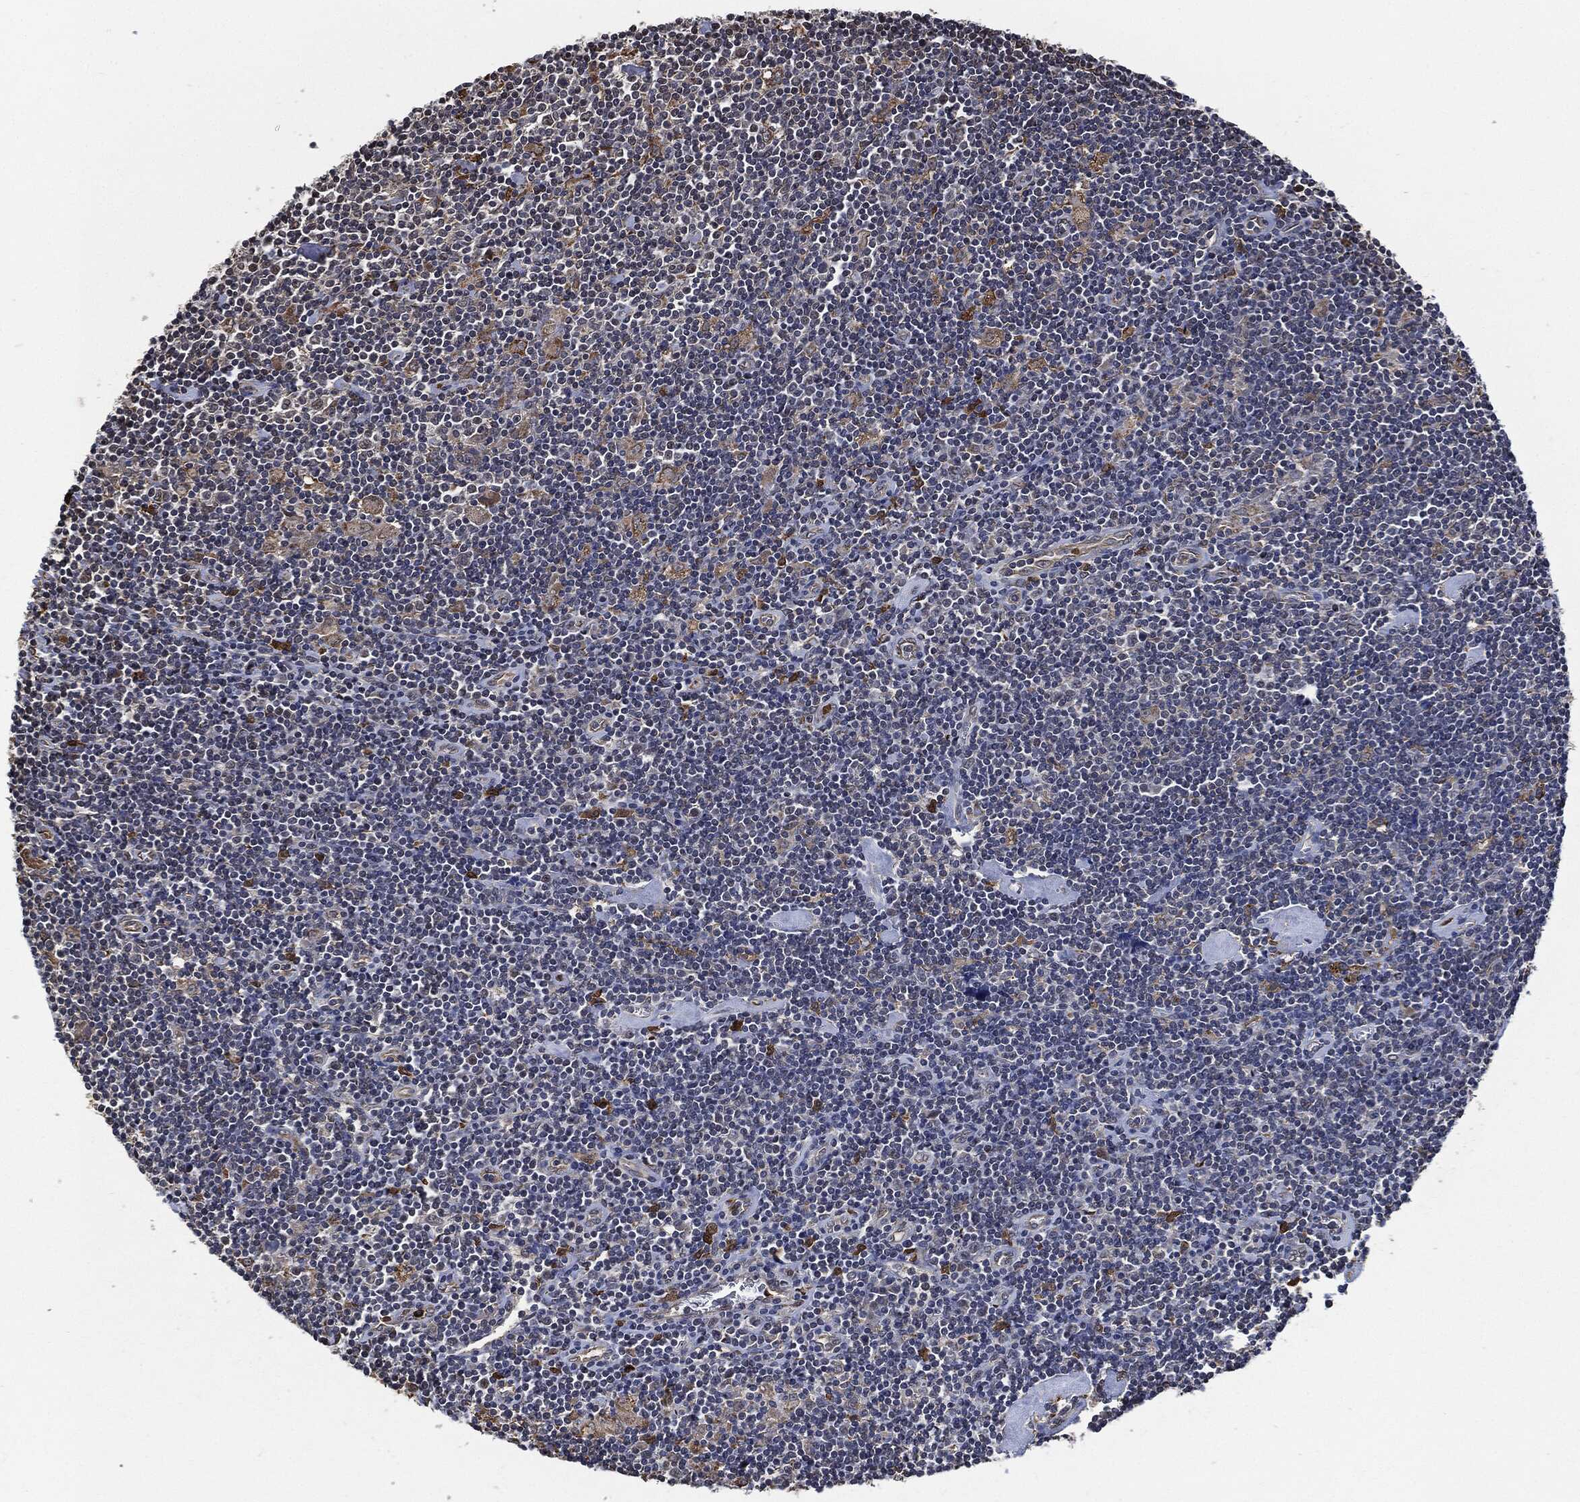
{"staining": {"intensity": "weak", "quantity": "<25%", "location": "cytoplasmic/membranous"}, "tissue": "lymphoma", "cell_type": "Tumor cells", "image_type": "cancer", "snomed": [{"axis": "morphology", "description": "Hodgkin's disease, NOS"}, {"axis": "topography", "description": "Lymph node"}], "caption": "This photomicrograph is of Hodgkin's disease stained with IHC to label a protein in brown with the nuclei are counter-stained blue. There is no expression in tumor cells.", "gene": "S100A9", "patient": {"sex": "male", "age": 40}}